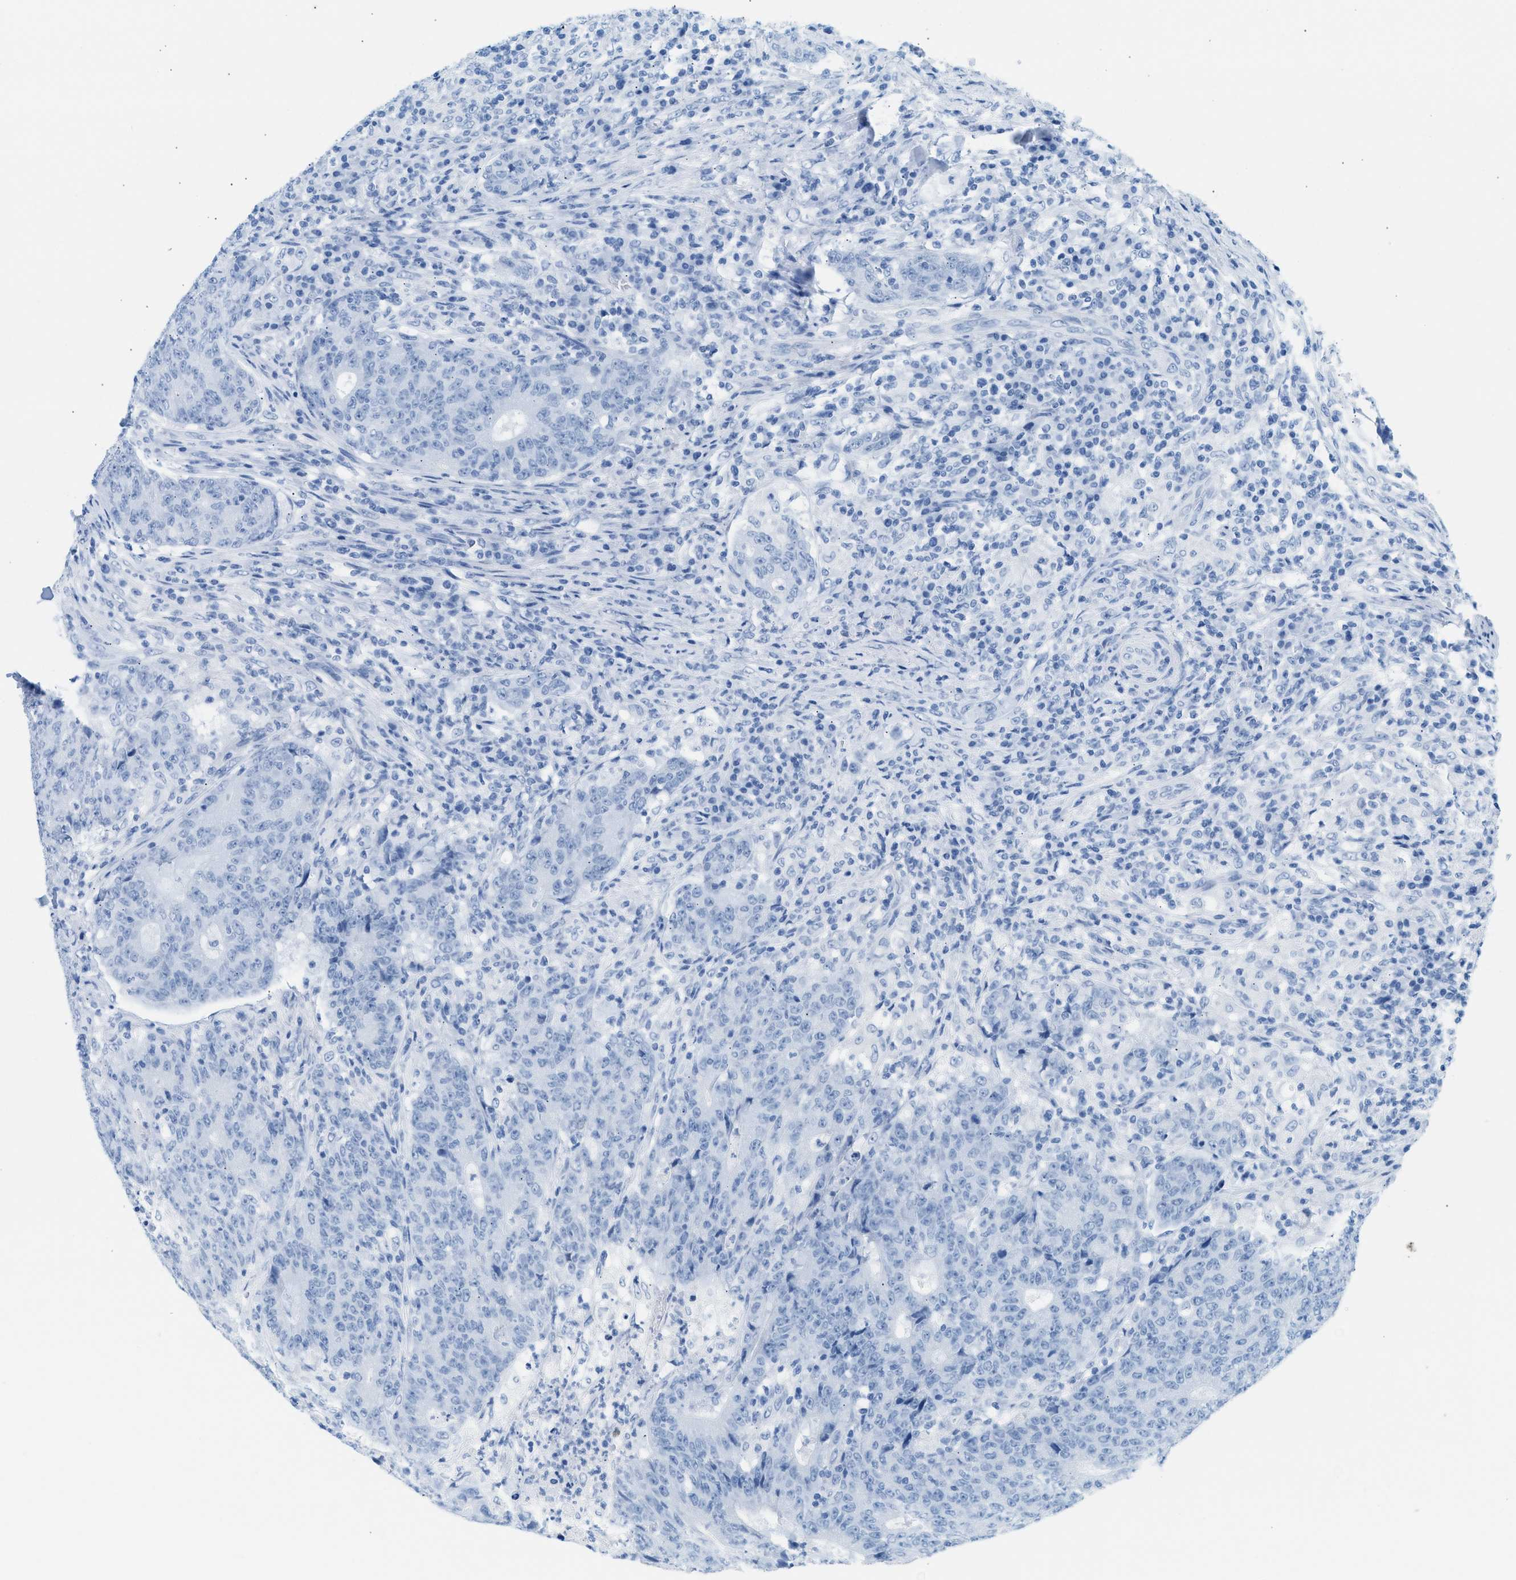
{"staining": {"intensity": "negative", "quantity": "none", "location": "none"}, "tissue": "colorectal cancer", "cell_type": "Tumor cells", "image_type": "cancer", "snomed": [{"axis": "morphology", "description": "Normal tissue, NOS"}, {"axis": "morphology", "description": "Adenocarcinoma, NOS"}, {"axis": "topography", "description": "Colon"}], "caption": "Immunohistochemistry histopathology image of colorectal cancer (adenocarcinoma) stained for a protein (brown), which demonstrates no staining in tumor cells.", "gene": "SPAM1", "patient": {"sex": "female", "age": 75}}